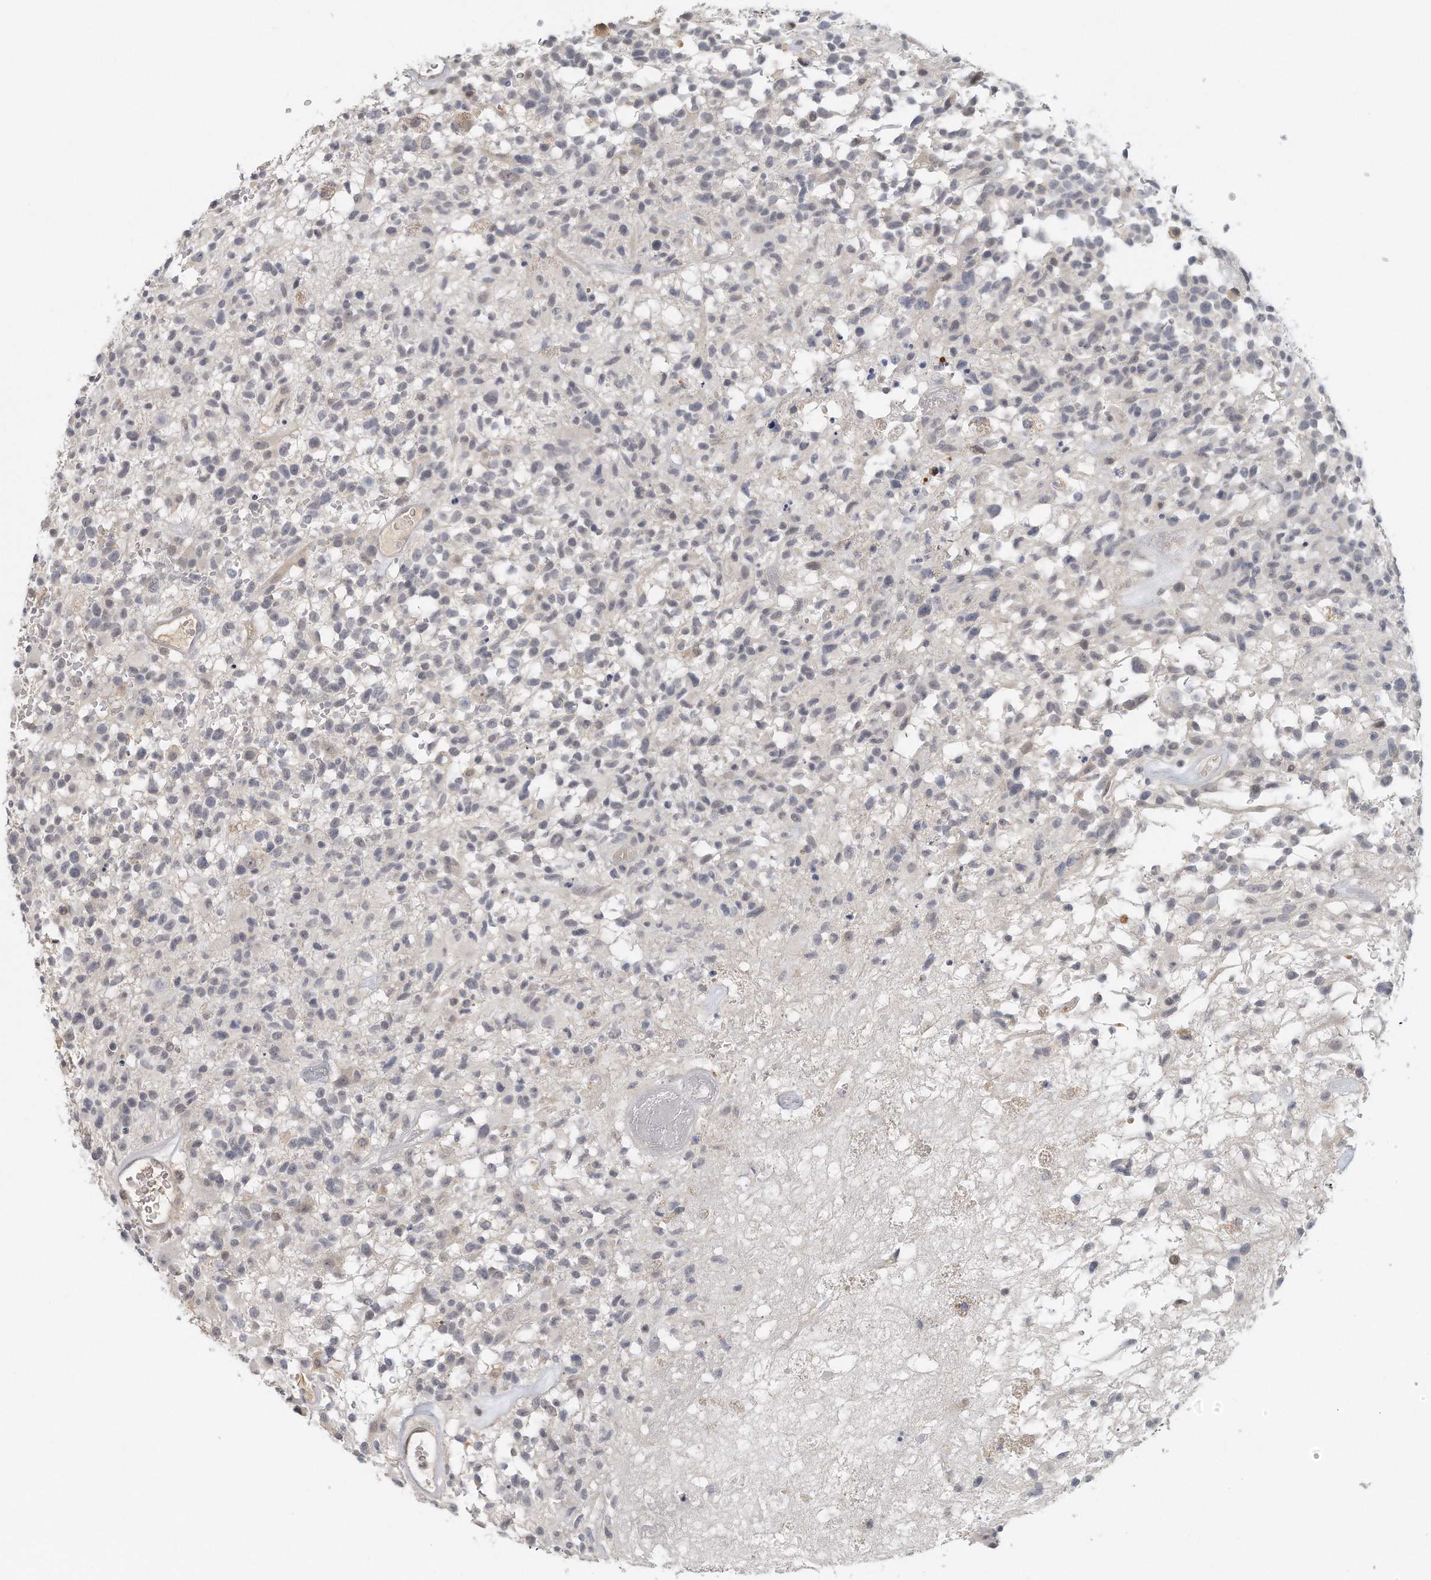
{"staining": {"intensity": "negative", "quantity": "none", "location": "none"}, "tissue": "glioma", "cell_type": "Tumor cells", "image_type": "cancer", "snomed": [{"axis": "morphology", "description": "Glioma, malignant, High grade"}, {"axis": "morphology", "description": "Glioblastoma, NOS"}, {"axis": "topography", "description": "Brain"}], "caption": "Photomicrograph shows no significant protein expression in tumor cells of high-grade glioma (malignant). (Immunohistochemistry, brightfield microscopy, high magnification).", "gene": "DDX43", "patient": {"sex": "male", "age": 60}}